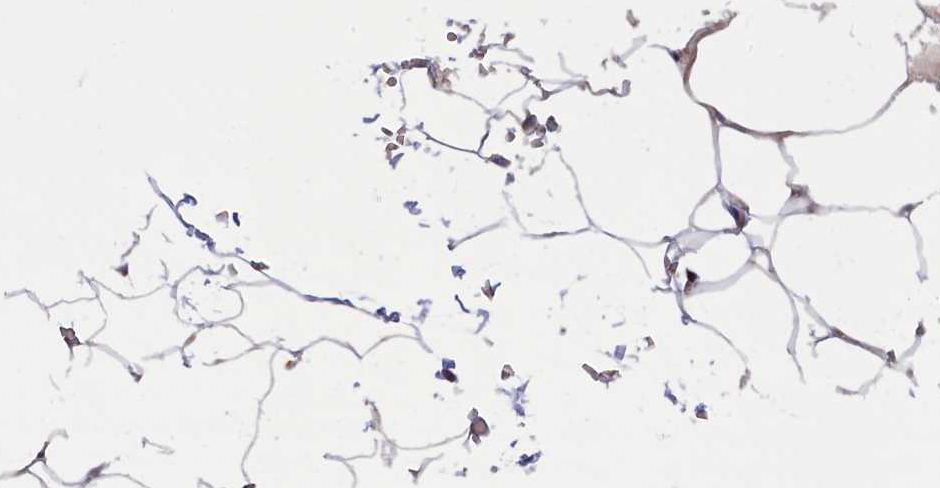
{"staining": {"intensity": "negative", "quantity": "none", "location": "none"}, "tissue": "adipose tissue", "cell_type": "Adipocytes", "image_type": "normal", "snomed": [{"axis": "morphology", "description": "Normal tissue, NOS"}, {"axis": "topography", "description": "Gallbladder"}, {"axis": "topography", "description": "Peripheral nerve tissue"}], "caption": "Benign adipose tissue was stained to show a protein in brown. There is no significant staining in adipocytes. (IHC, brightfield microscopy, high magnification).", "gene": "TNK2", "patient": {"sex": "male", "age": 38}}